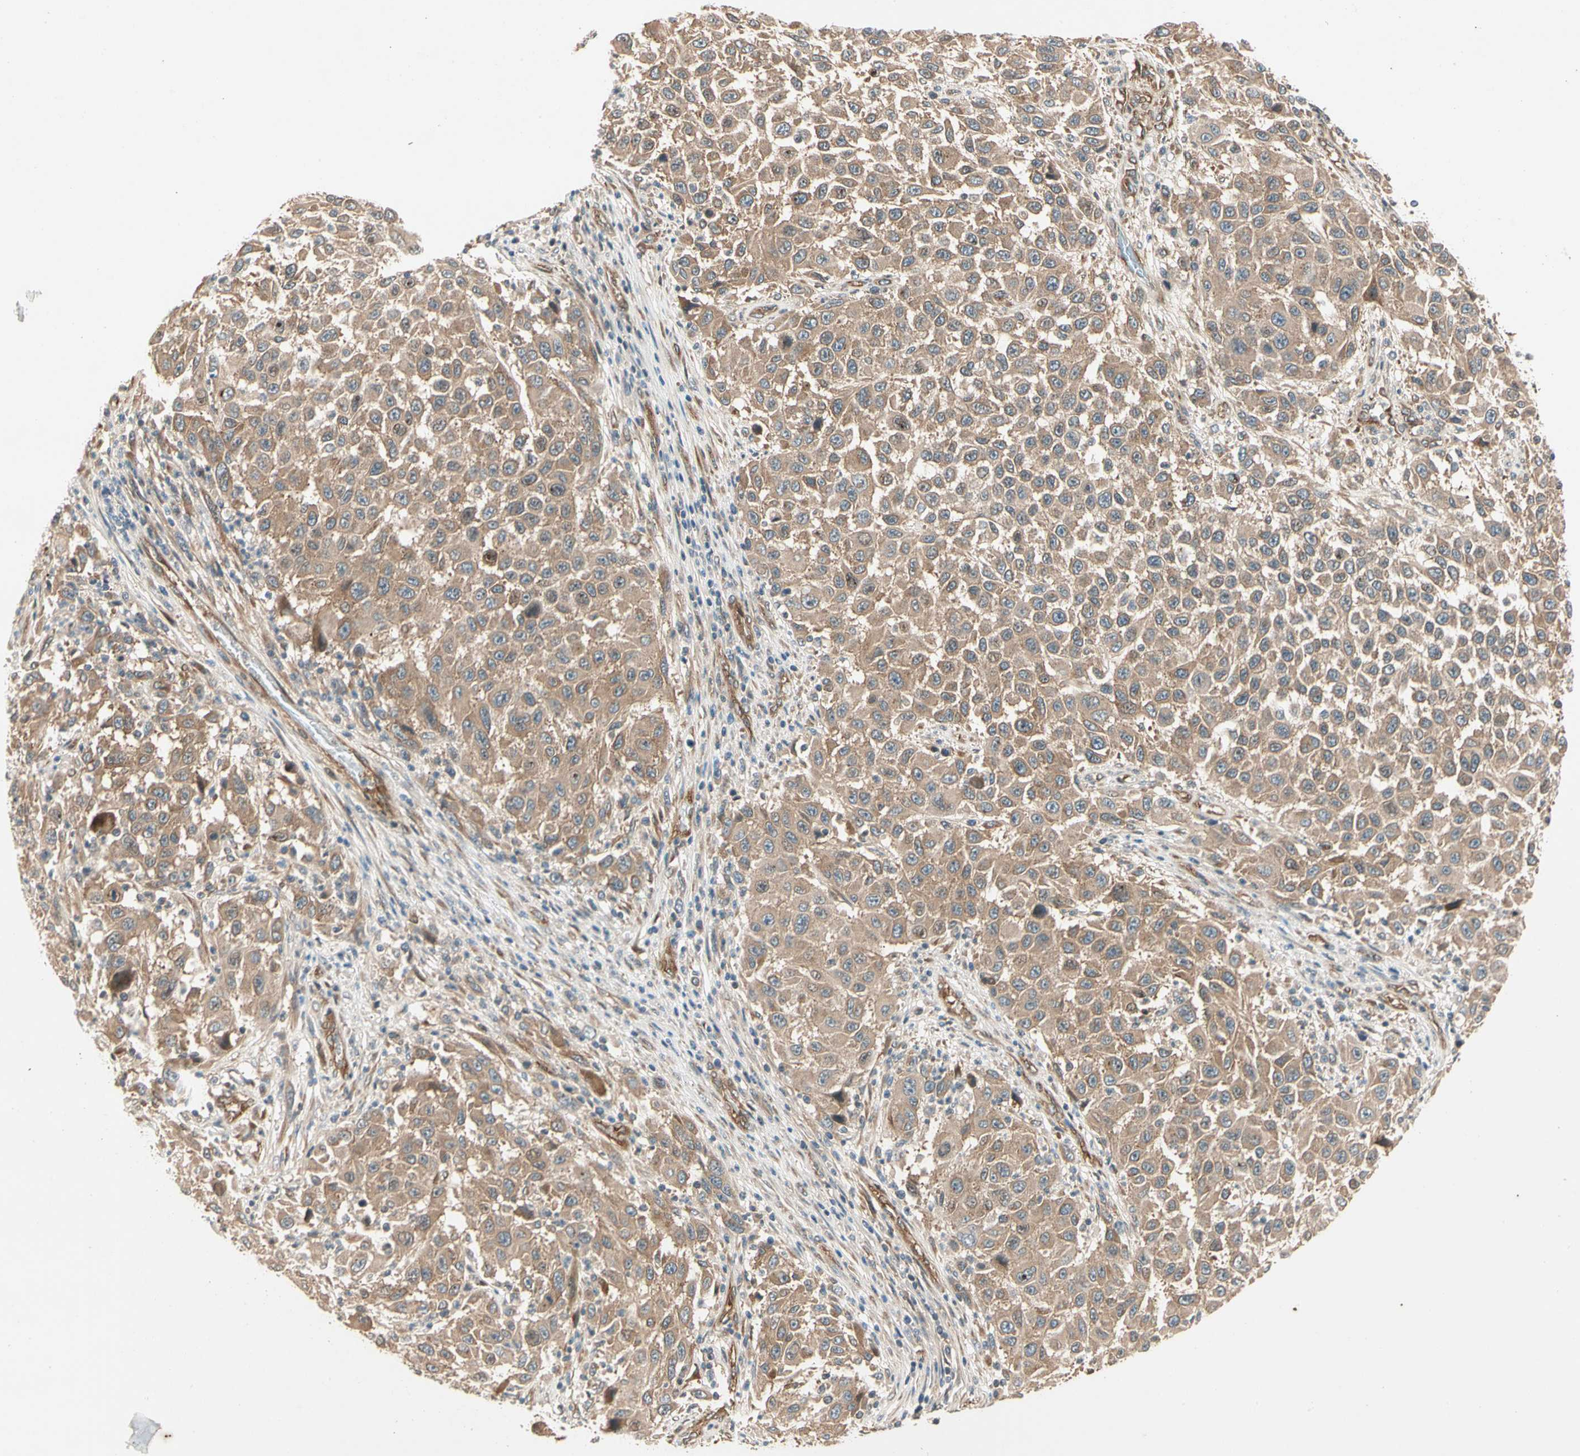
{"staining": {"intensity": "moderate", "quantity": ">75%", "location": "cytoplasmic/membranous"}, "tissue": "melanoma", "cell_type": "Tumor cells", "image_type": "cancer", "snomed": [{"axis": "morphology", "description": "Malignant melanoma, Metastatic site"}, {"axis": "topography", "description": "Lymph node"}], "caption": "Brown immunohistochemical staining in human malignant melanoma (metastatic site) exhibits moderate cytoplasmic/membranous staining in about >75% of tumor cells. (Stains: DAB (3,3'-diaminobenzidine) in brown, nuclei in blue, Microscopy: brightfield microscopy at high magnification).", "gene": "ROCK2", "patient": {"sex": "male", "age": 61}}